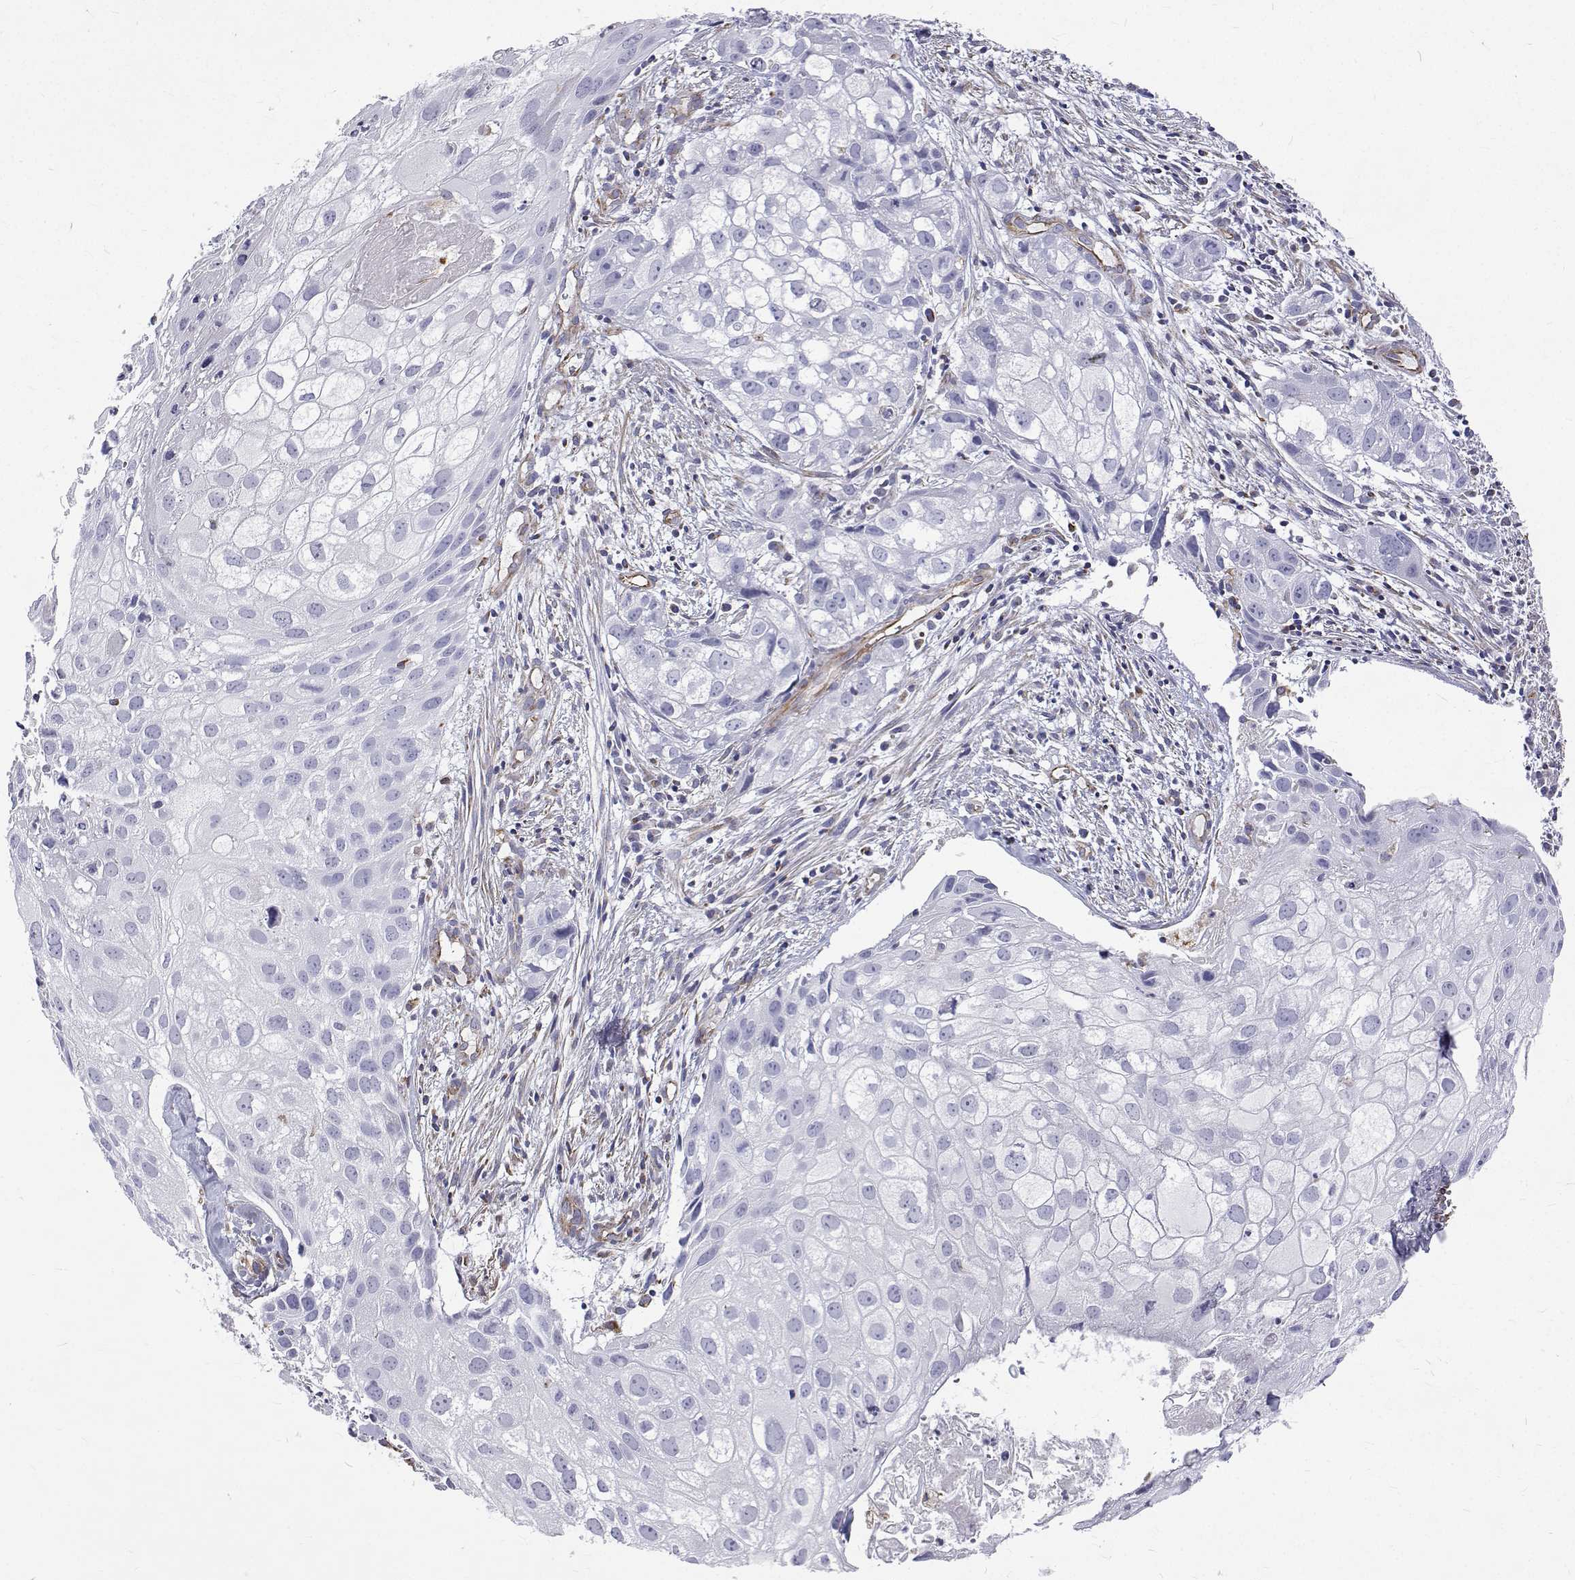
{"staining": {"intensity": "negative", "quantity": "none", "location": "none"}, "tissue": "cervical cancer", "cell_type": "Tumor cells", "image_type": "cancer", "snomed": [{"axis": "morphology", "description": "Squamous cell carcinoma, NOS"}, {"axis": "topography", "description": "Cervix"}], "caption": "An IHC image of cervical cancer is shown. There is no staining in tumor cells of cervical cancer.", "gene": "OPRPN", "patient": {"sex": "female", "age": 53}}